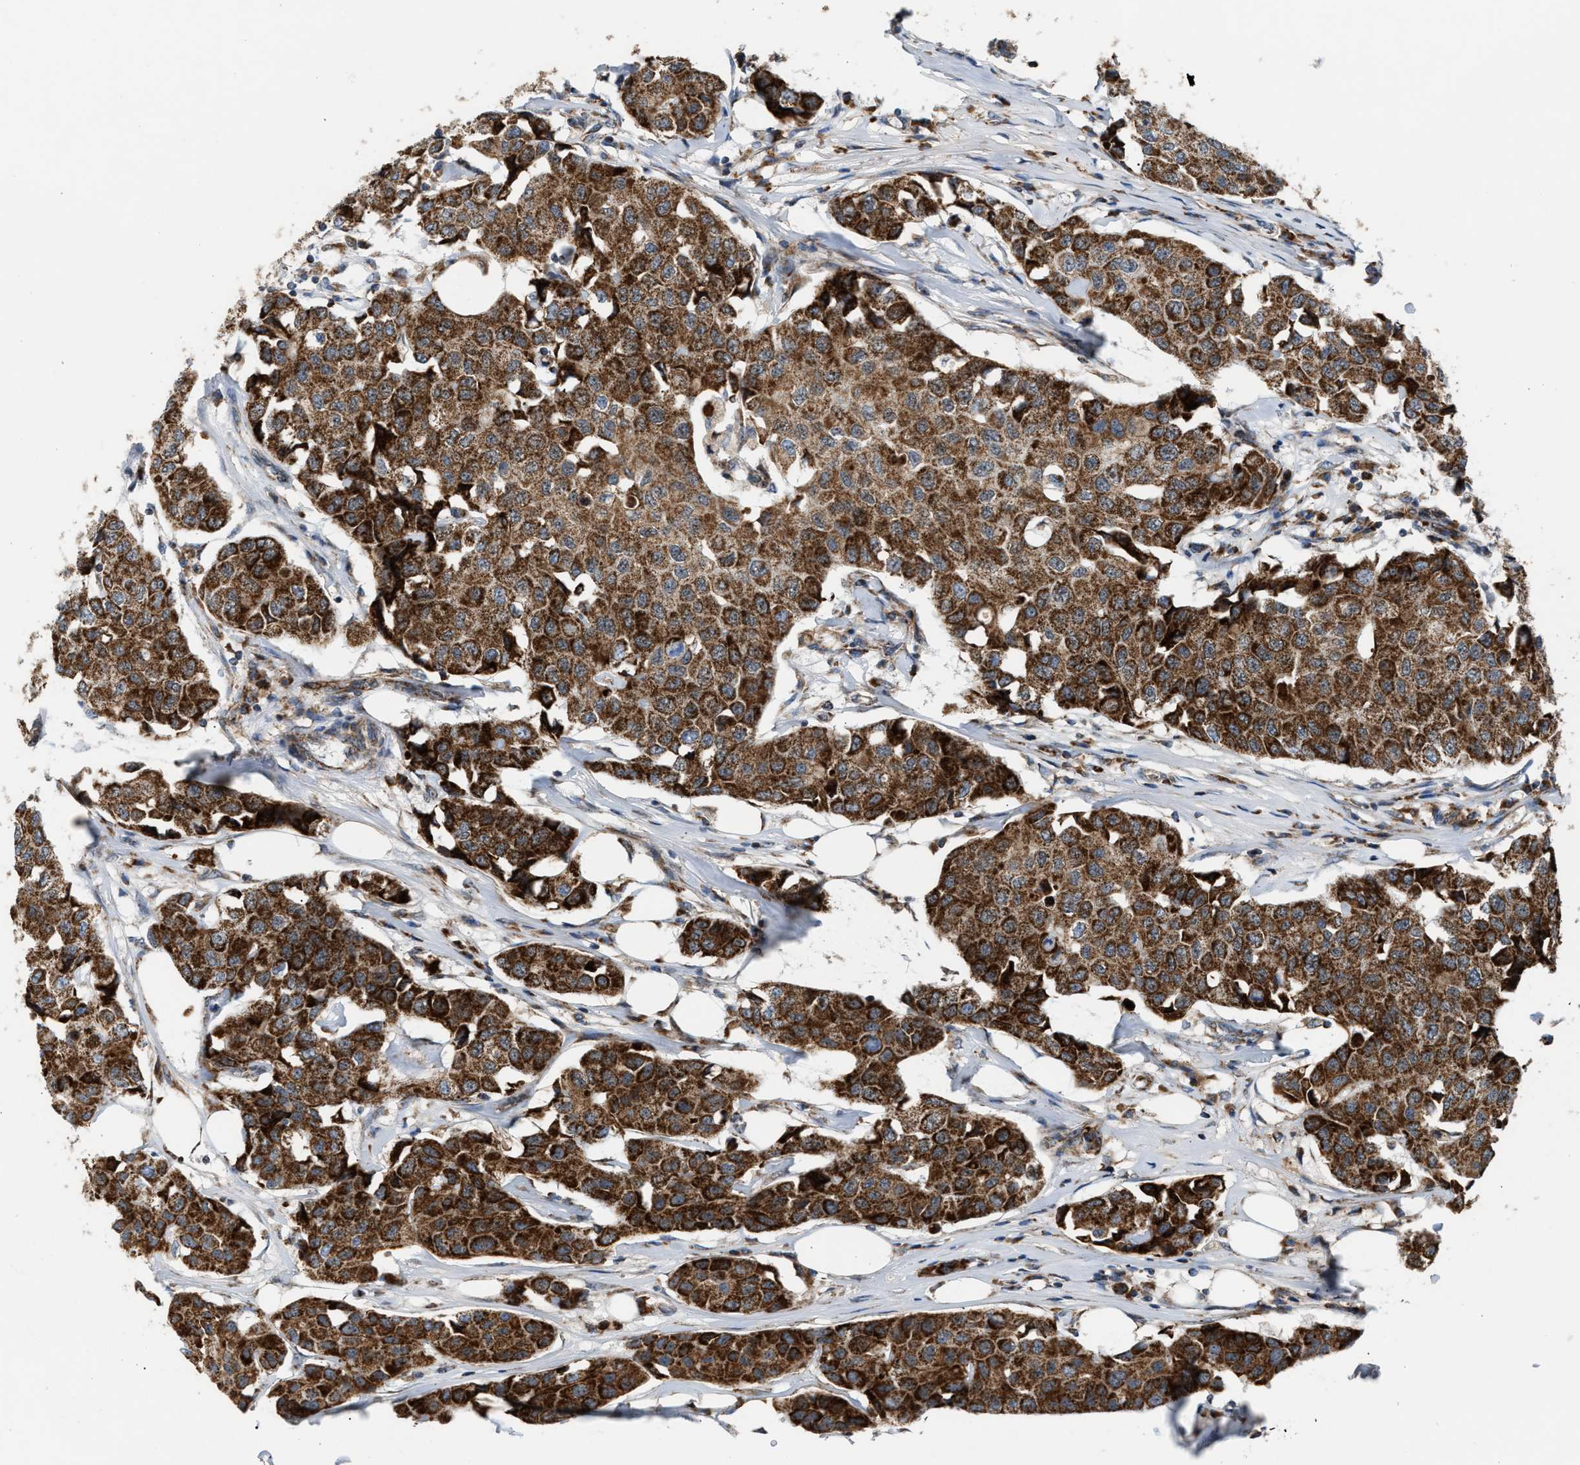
{"staining": {"intensity": "strong", "quantity": ">75%", "location": "cytoplasmic/membranous"}, "tissue": "breast cancer", "cell_type": "Tumor cells", "image_type": "cancer", "snomed": [{"axis": "morphology", "description": "Duct carcinoma"}, {"axis": "topography", "description": "Breast"}], "caption": "This histopathology image demonstrates infiltrating ductal carcinoma (breast) stained with immunohistochemistry to label a protein in brown. The cytoplasmic/membranous of tumor cells show strong positivity for the protein. Nuclei are counter-stained blue.", "gene": "PMPCA", "patient": {"sex": "female", "age": 80}}